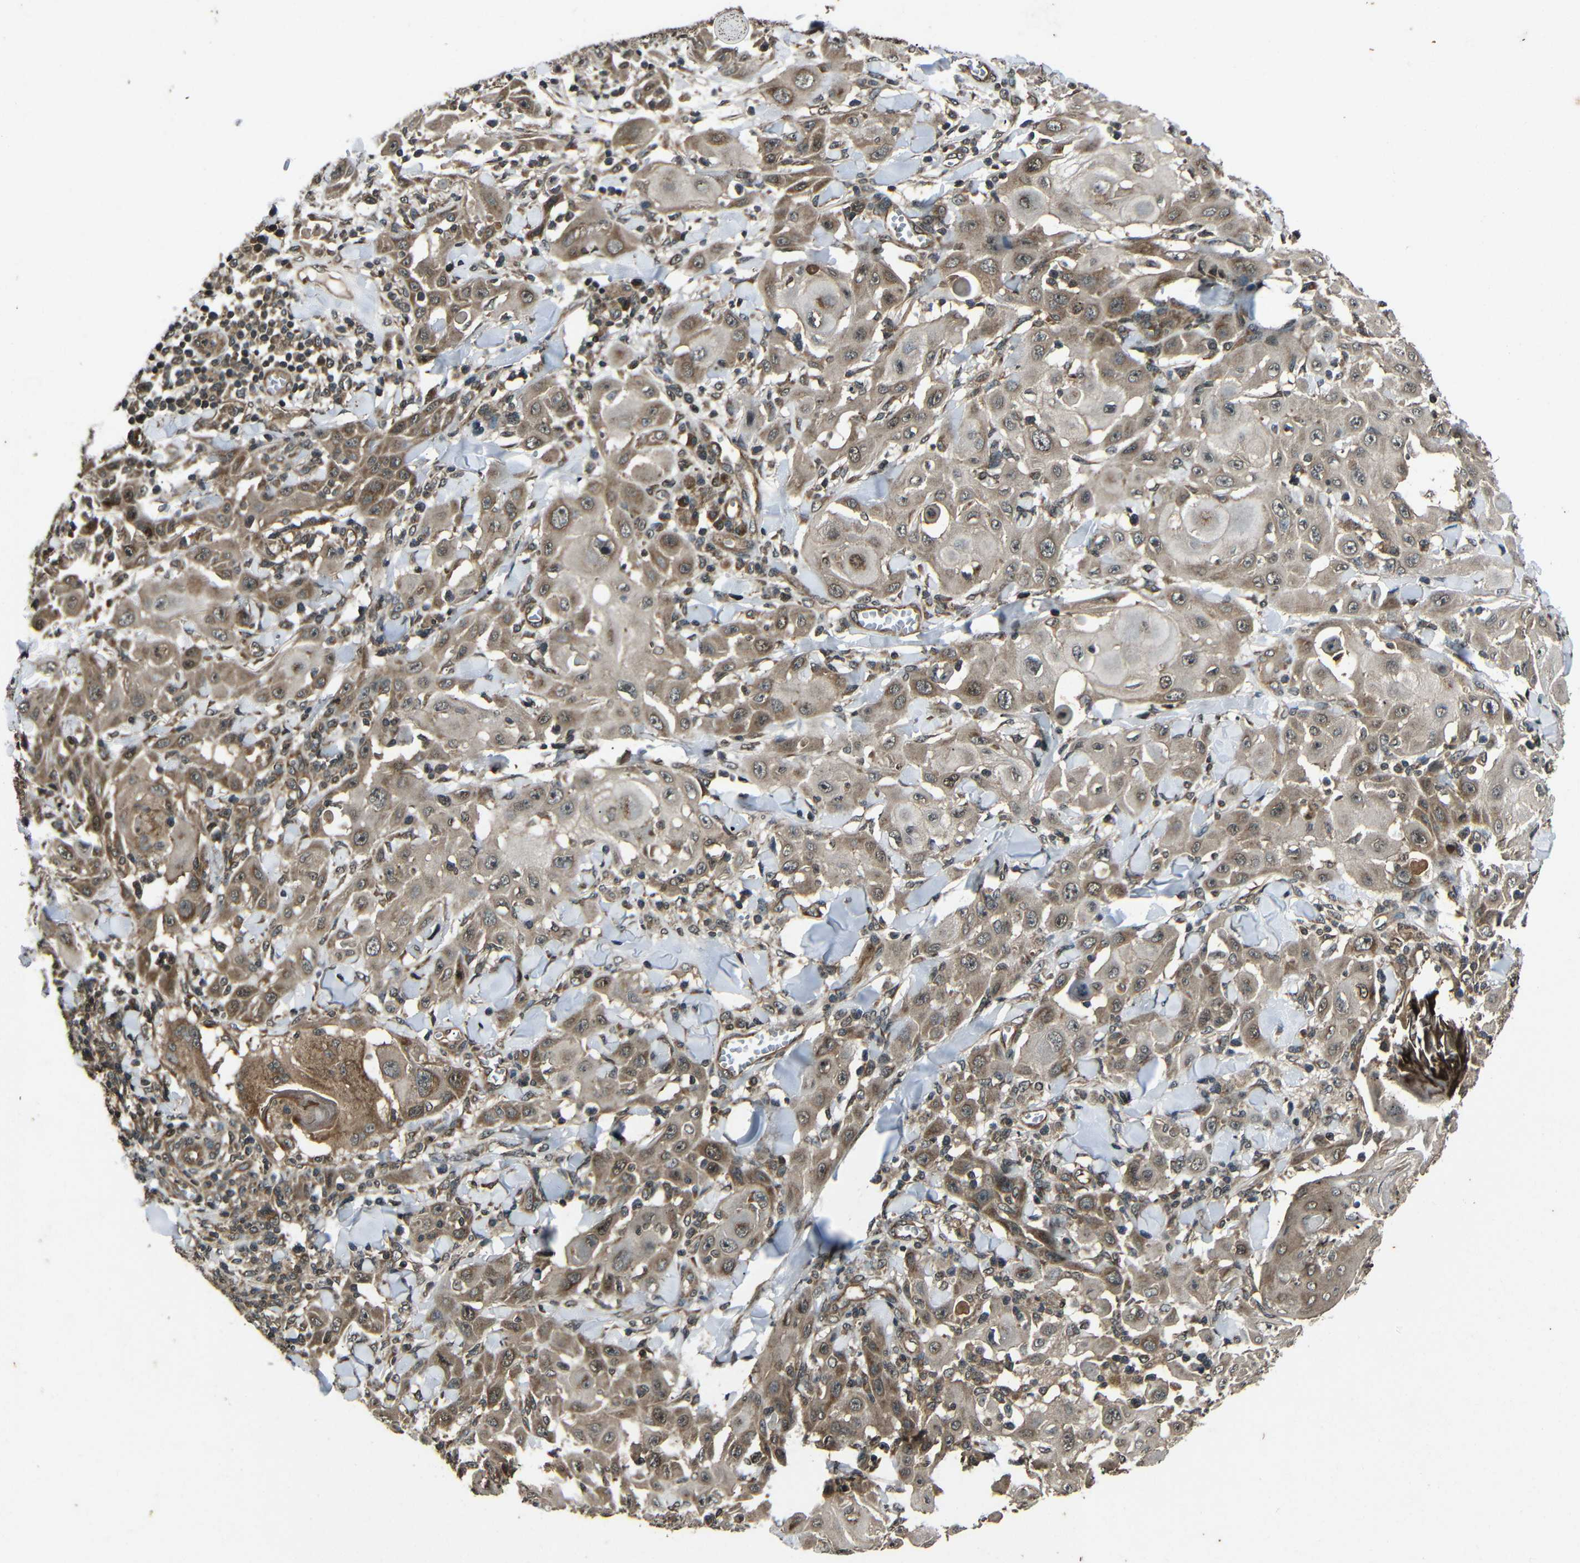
{"staining": {"intensity": "moderate", "quantity": ">75%", "location": "cytoplasmic/membranous"}, "tissue": "skin cancer", "cell_type": "Tumor cells", "image_type": "cancer", "snomed": [{"axis": "morphology", "description": "Squamous cell carcinoma, NOS"}, {"axis": "topography", "description": "Skin"}], "caption": "Protein analysis of skin cancer (squamous cell carcinoma) tissue displays moderate cytoplasmic/membranous staining in about >75% of tumor cells.", "gene": "PLK2", "patient": {"sex": "male", "age": 24}}